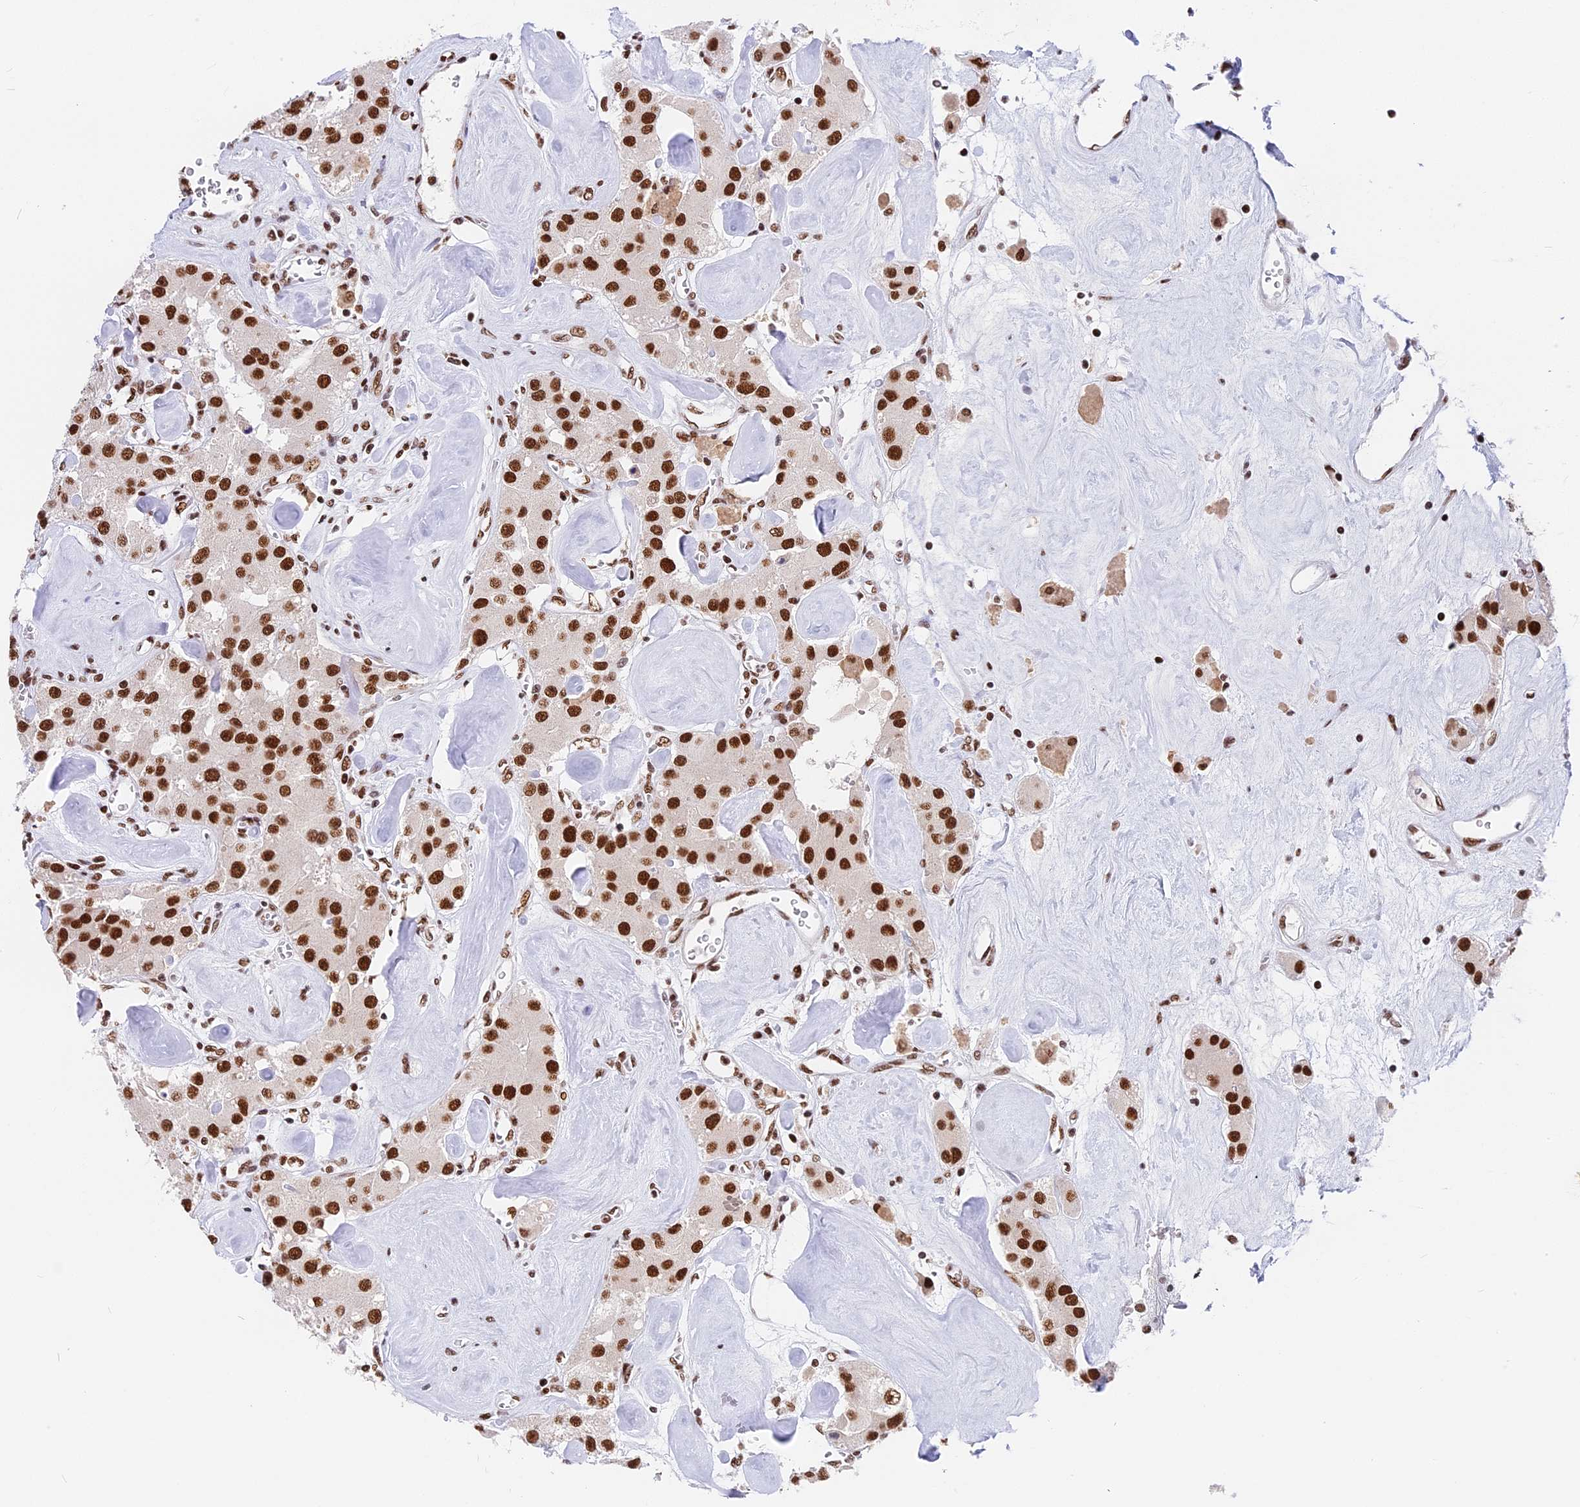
{"staining": {"intensity": "strong", "quantity": ">75%", "location": "nuclear"}, "tissue": "carcinoid", "cell_type": "Tumor cells", "image_type": "cancer", "snomed": [{"axis": "morphology", "description": "Carcinoid, malignant, NOS"}, {"axis": "topography", "description": "Pancreas"}], "caption": "Immunohistochemical staining of malignant carcinoid displays high levels of strong nuclear protein staining in about >75% of tumor cells. (Brightfield microscopy of DAB IHC at high magnification).", "gene": "SBNO1", "patient": {"sex": "male", "age": 41}}